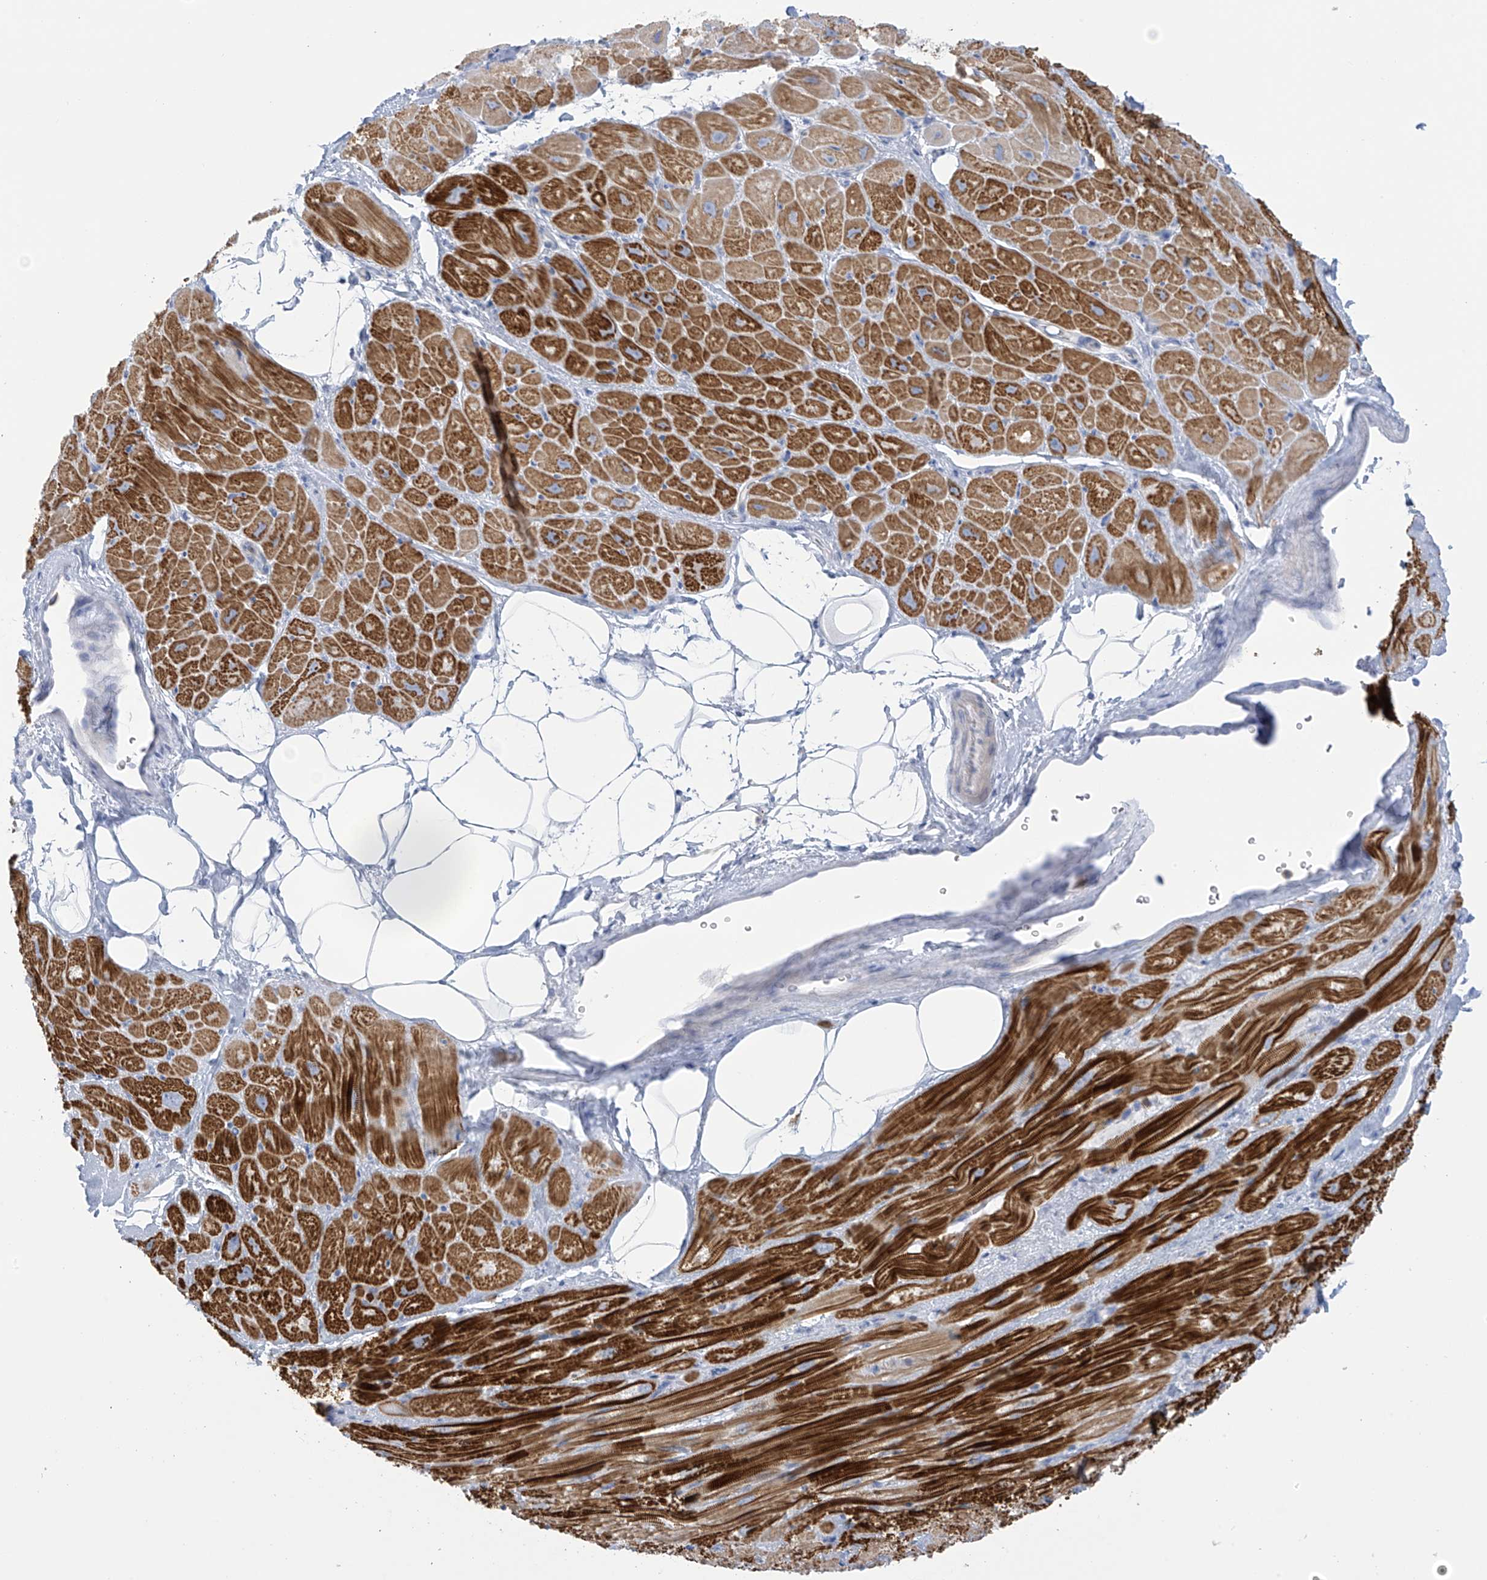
{"staining": {"intensity": "strong", "quantity": "25%-75%", "location": "cytoplasmic/membranous"}, "tissue": "heart muscle", "cell_type": "Cardiomyocytes", "image_type": "normal", "snomed": [{"axis": "morphology", "description": "Normal tissue, NOS"}, {"axis": "topography", "description": "Heart"}], "caption": "Cardiomyocytes exhibit strong cytoplasmic/membranous expression in about 25%-75% of cells in normal heart muscle.", "gene": "TRMT2B", "patient": {"sex": "male", "age": 50}}